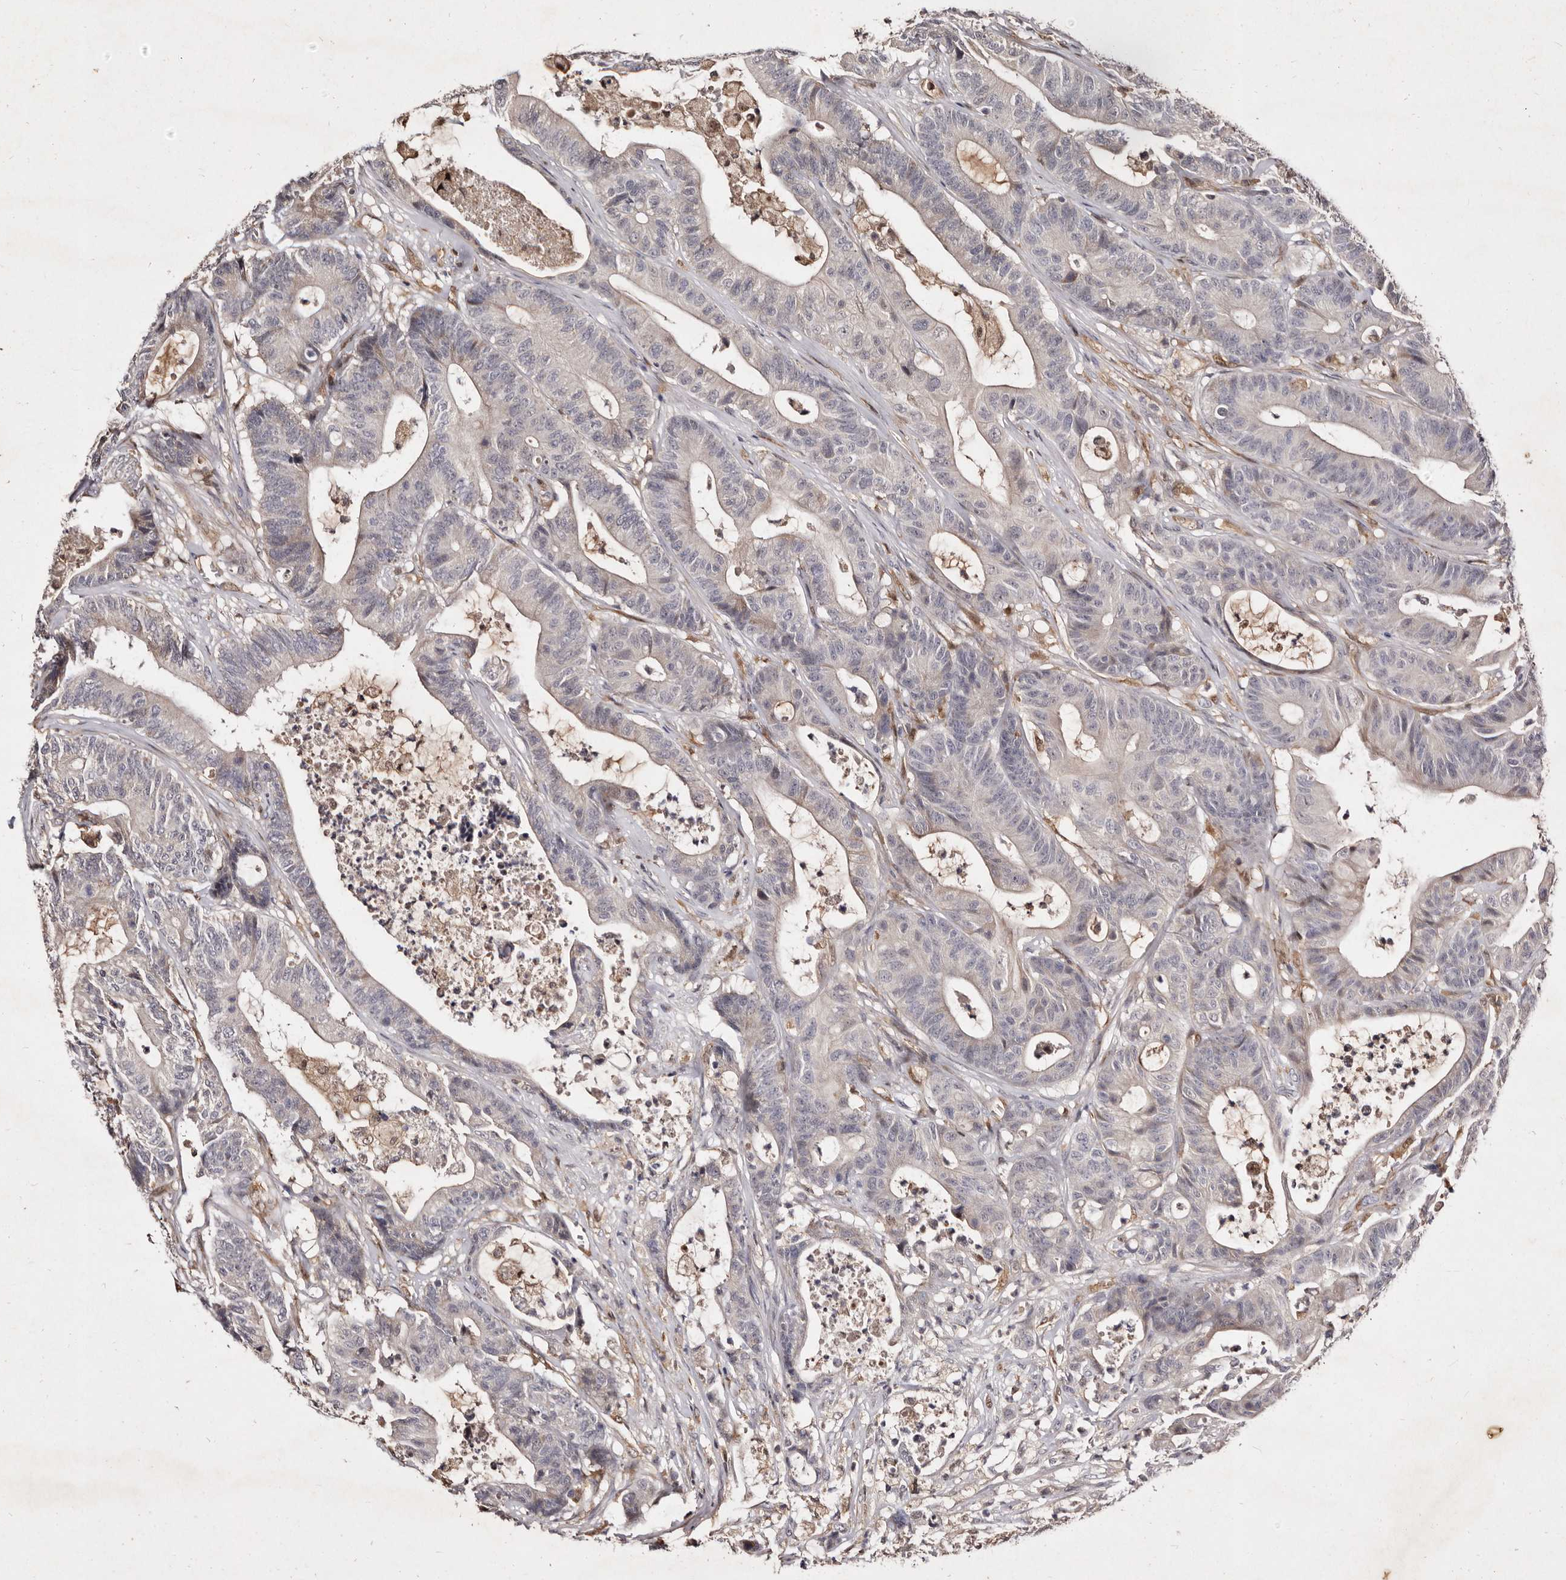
{"staining": {"intensity": "weak", "quantity": "<25%", "location": "cytoplasmic/membranous"}, "tissue": "colorectal cancer", "cell_type": "Tumor cells", "image_type": "cancer", "snomed": [{"axis": "morphology", "description": "Adenocarcinoma, NOS"}, {"axis": "topography", "description": "Colon"}], "caption": "This is an immunohistochemistry image of human colorectal adenocarcinoma. There is no staining in tumor cells.", "gene": "GIMAP4", "patient": {"sex": "female", "age": 84}}